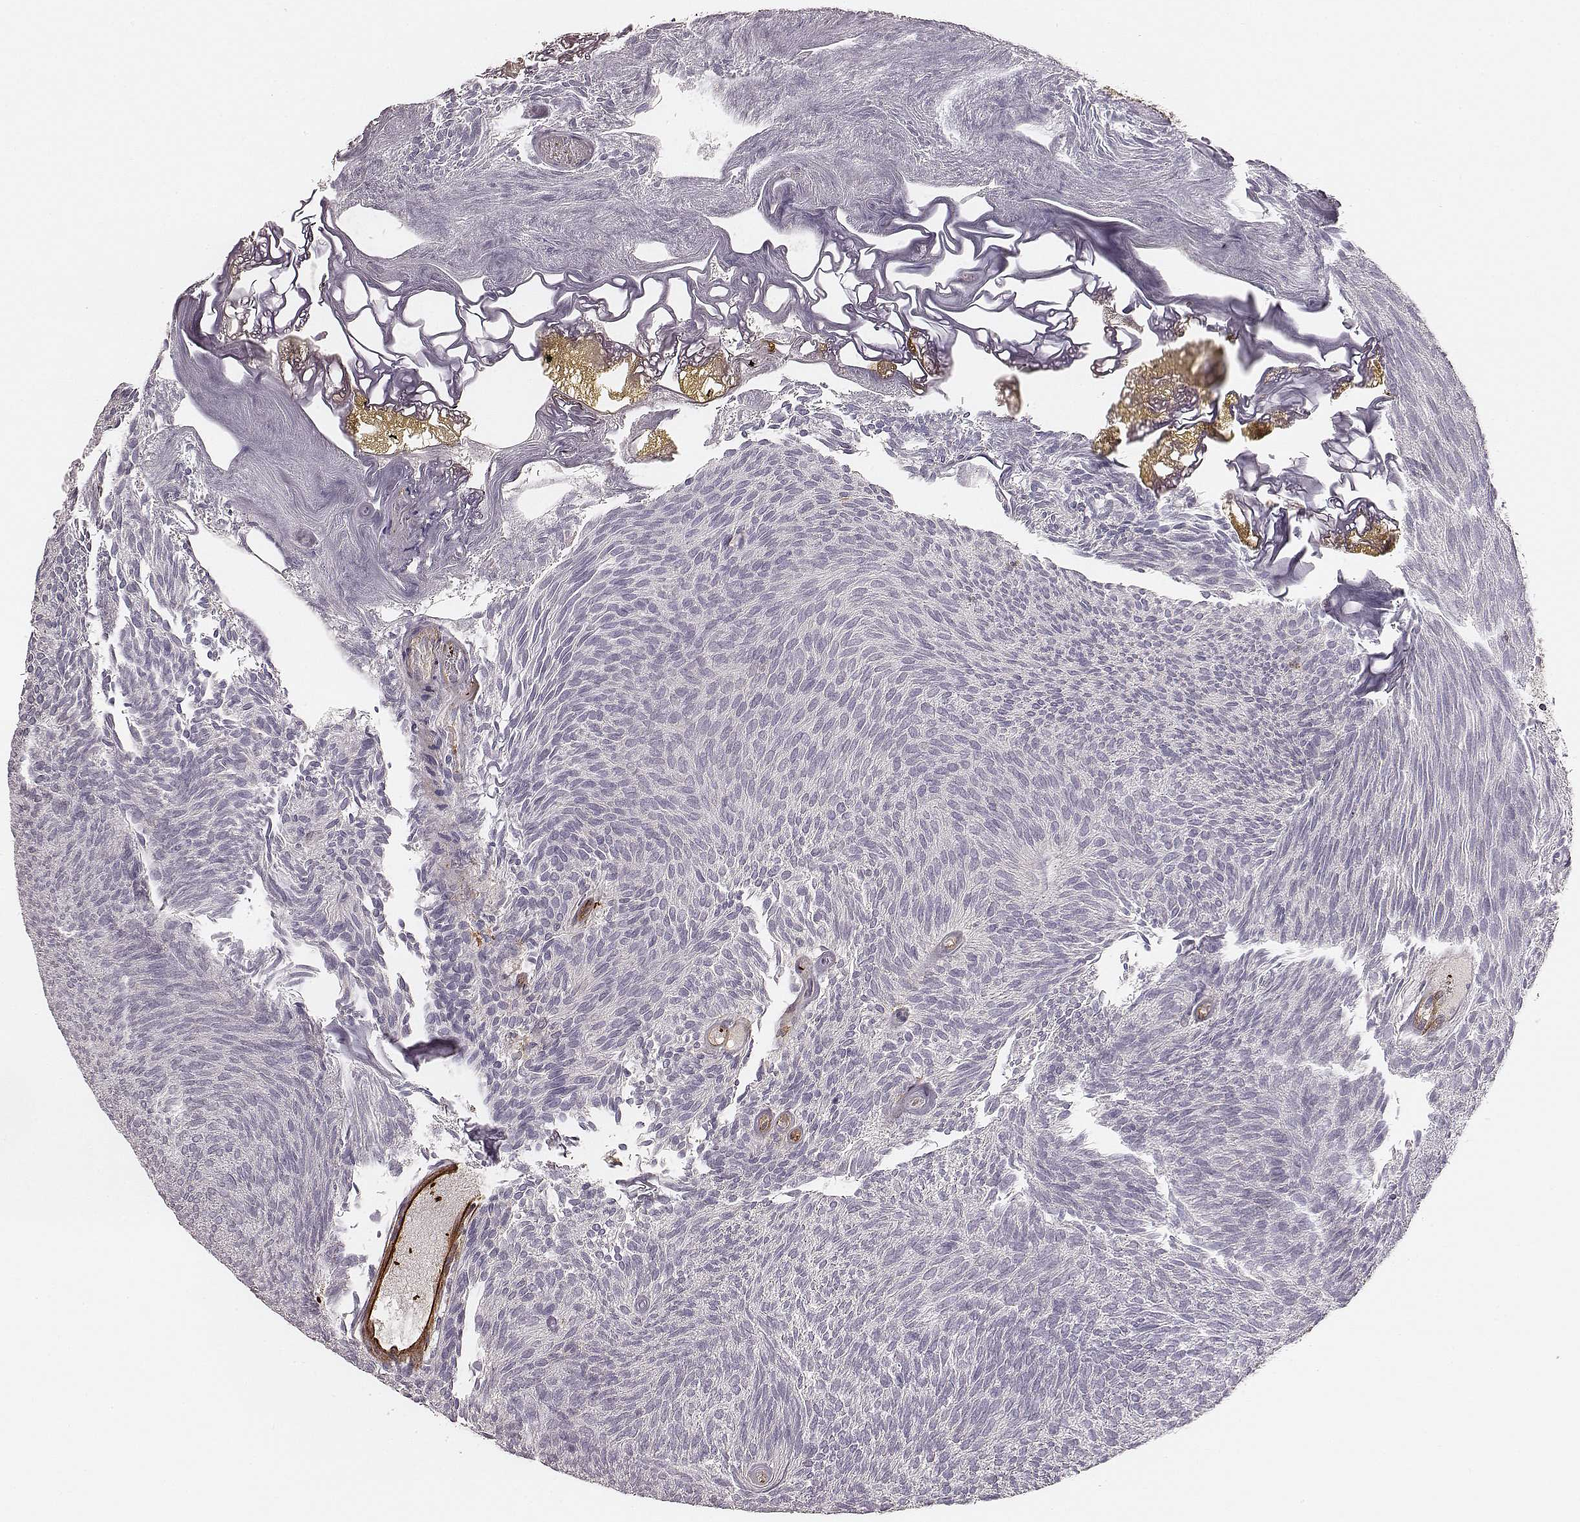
{"staining": {"intensity": "negative", "quantity": "none", "location": "none"}, "tissue": "urothelial cancer", "cell_type": "Tumor cells", "image_type": "cancer", "snomed": [{"axis": "morphology", "description": "Urothelial carcinoma, Low grade"}, {"axis": "topography", "description": "Urinary bladder"}], "caption": "Tumor cells are negative for brown protein staining in urothelial cancer. Nuclei are stained in blue.", "gene": "ZYX", "patient": {"sex": "male", "age": 77}}